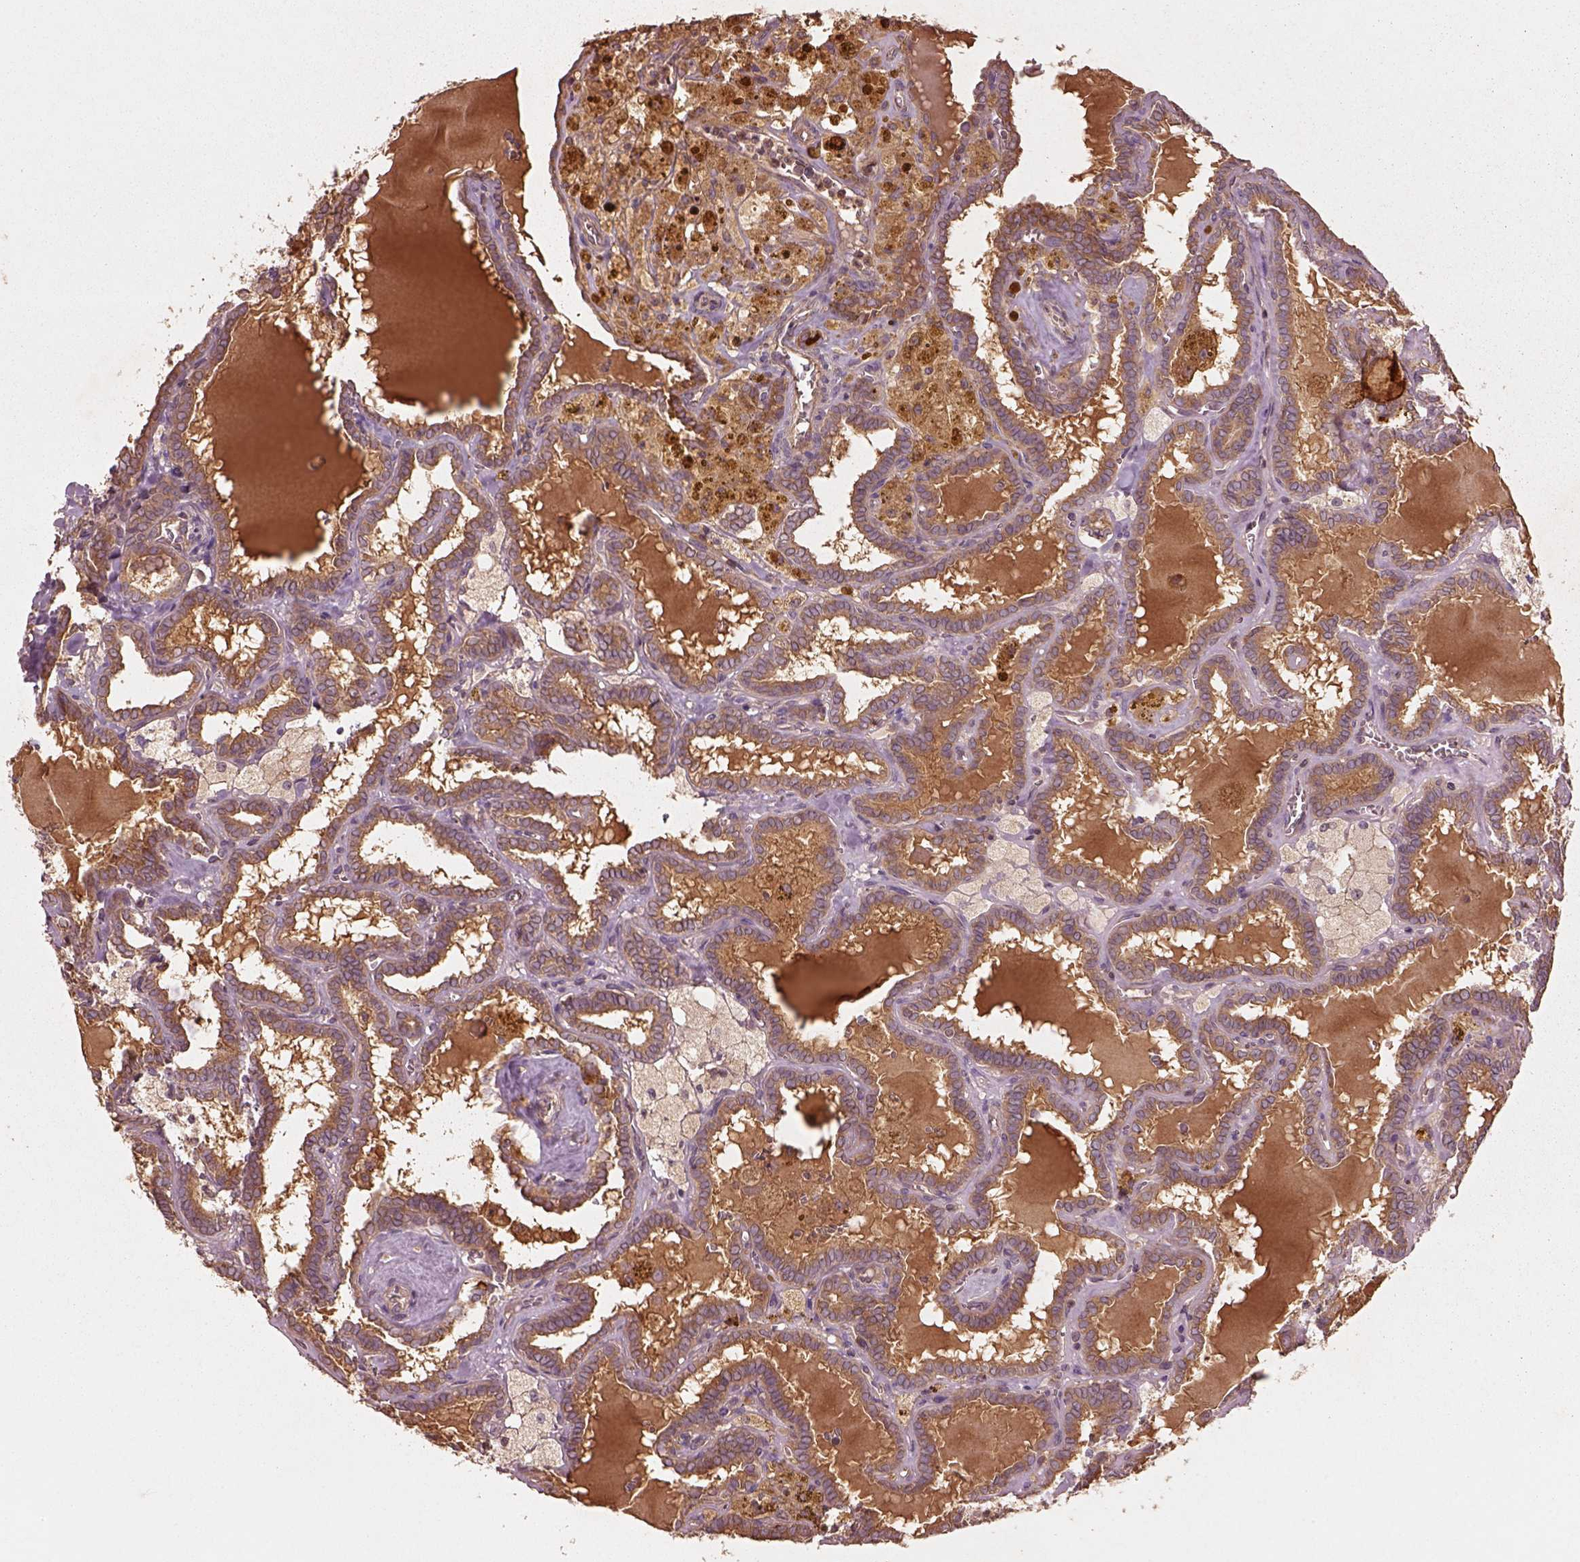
{"staining": {"intensity": "weak", "quantity": ">75%", "location": "cytoplasmic/membranous"}, "tissue": "thyroid cancer", "cell_type": "Tumor cells", "image_type": "cancer", "snomed": [{"axis": "morphology", "description": "Papillary adenocarcinoma, NOS"}, {"axis": "topography", "description": "Thyroid gland"}], "caption": "Immunohistochemistry micrograph of human thyroid papillary adenocarcinoma stained for a protein (brown), which reveals low levels of weak cytoplasmic/membranous staining in approximately >75% of tumor cells.", "gene": "TRADD", "patient": {"sex": "female", "age": 39}}